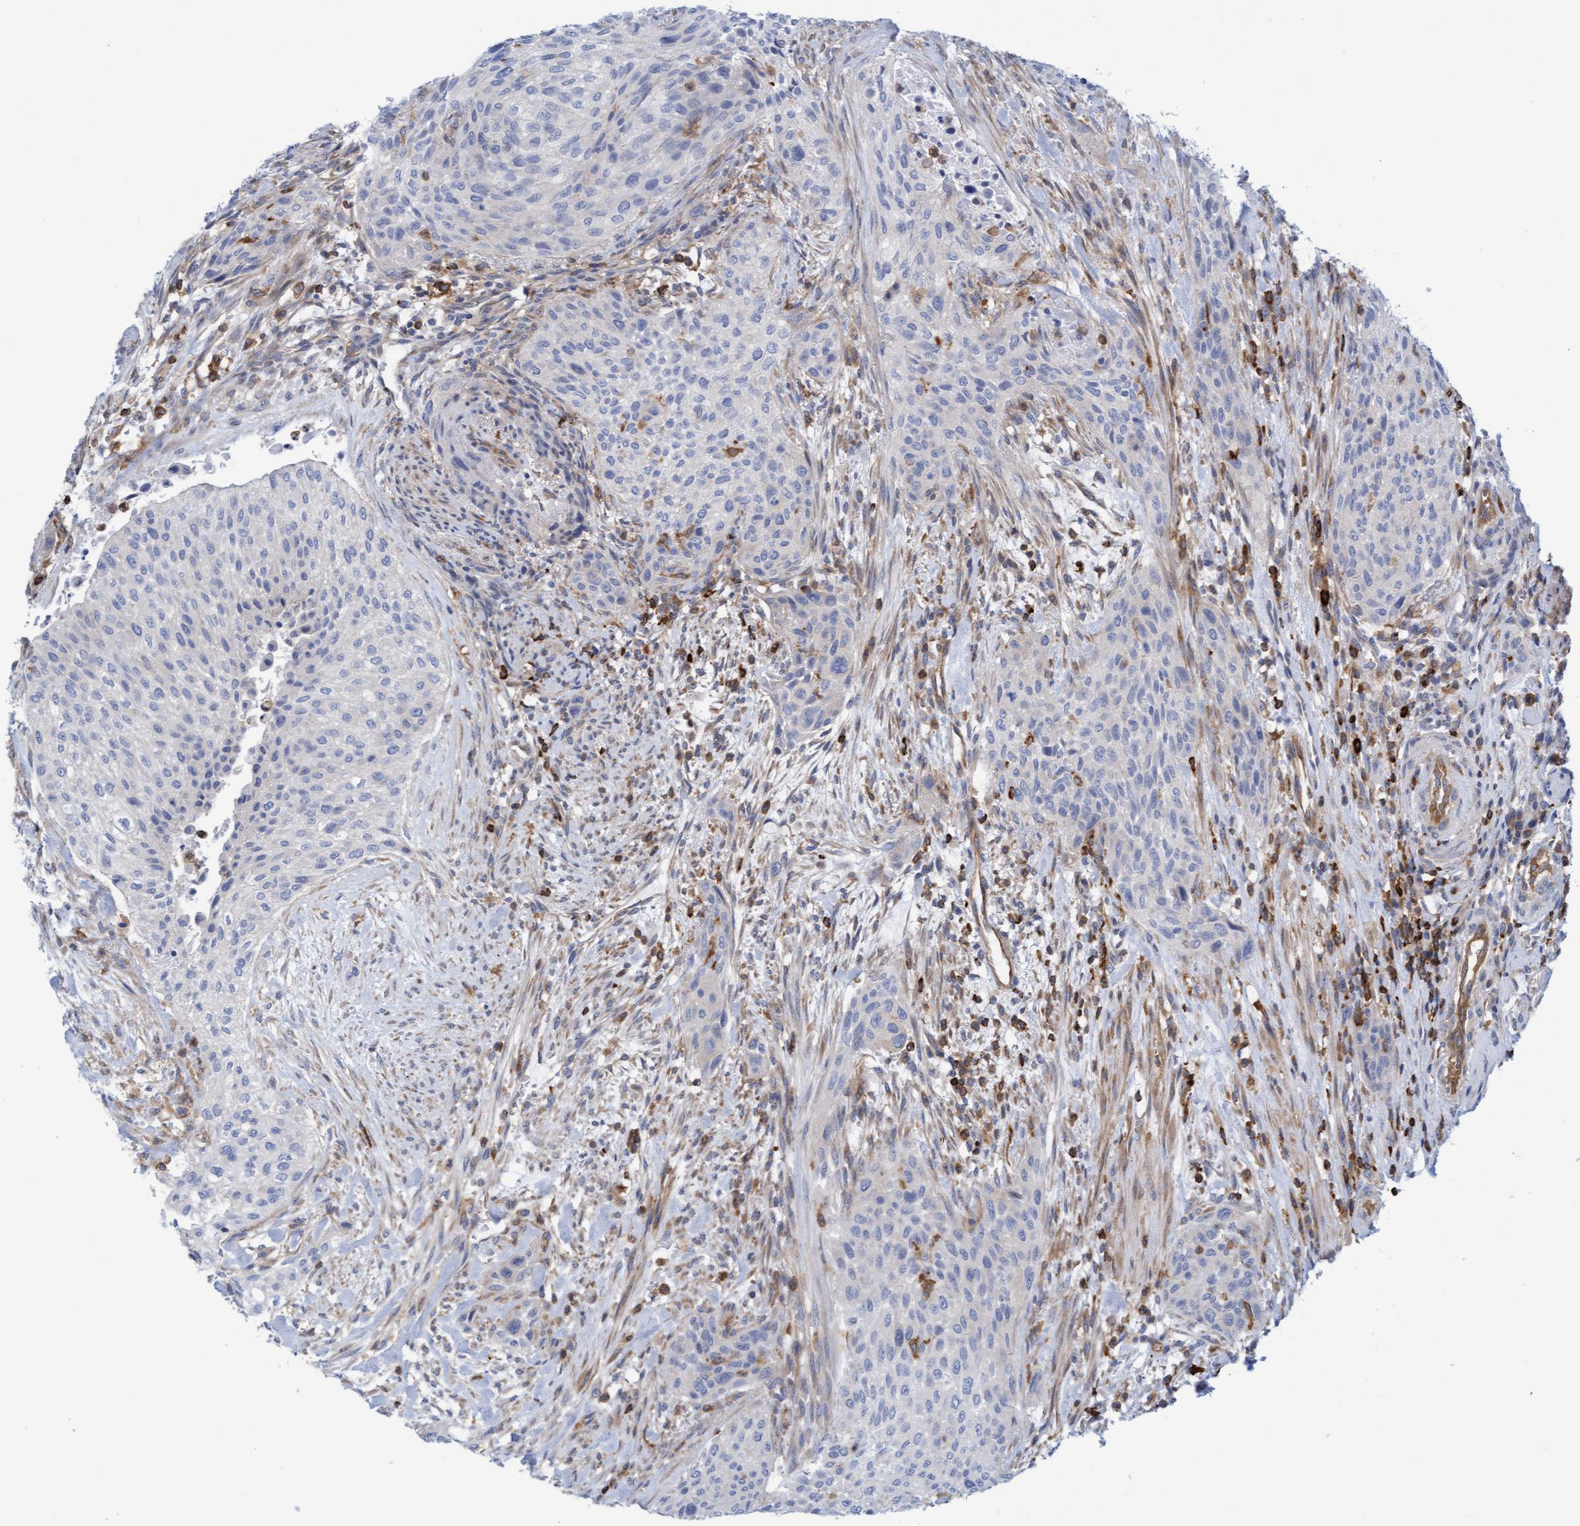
{"staining": {"intensity": "negative", "quantity": "none", "location": "none"}, "tissue": "urothelial cancer", "cell_type": "Tumor cells", "image_type": "cancer", "snomed": [{"axis": "morphology", "description": "Urothelial carcinoma, Low grade"}, {"axis": "morphology", "description": "Urothelial carcinoma, High grade"}, {"axis": "topography", "description": "Urinary bladder"}], "caption": "A high-resolution photomicrograph shows immunohistochemistry (IHC) staining of urothelial carcinoma (high-grade), which reveals no significant staining in tumor cells.", "gene": "FNBP1", "patient": {"sex": "male", "age": 35}}